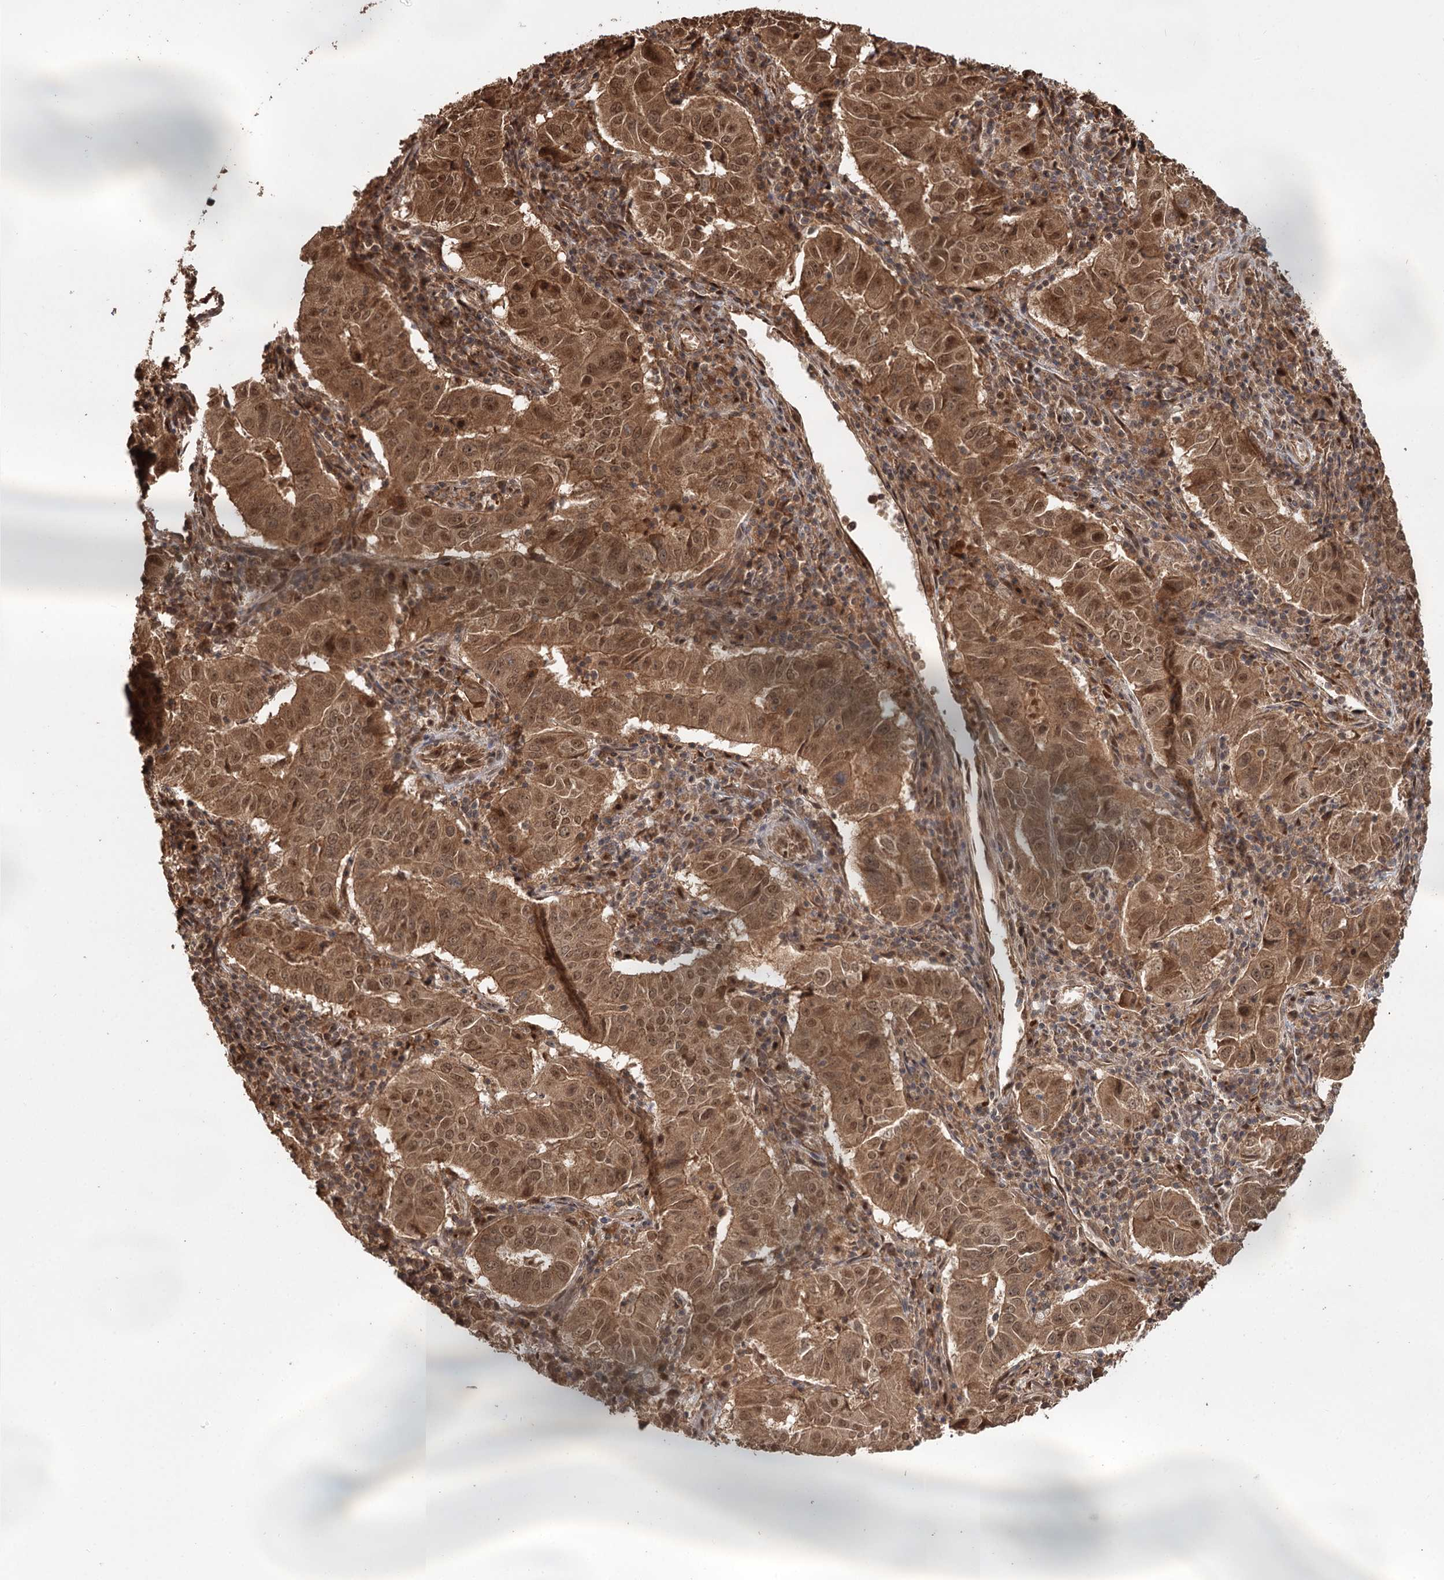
{"staining": {"intensity": "moderate", "quantity": ">75%", "location": "cytoplasmic/membranous,nuclear"}, "tissue": "pancreatic cancer", "cell_type": "Tumor cells", "image_type": "cancer", "snomed": [{"axis": "morphology", "description": "Adenocarcinoma, NOS"}, {"axis": "topography", "description": "Pancreas"}], "caption": "About >75% of tumor cells in pancreatic cancer demonstrate moderate cytoplasmic/membranous and nuclear protein positivity as visualized by brown immunohistochemical staining.", "gene": "N6AMT1", "patient": {"sex": "male", "age": 63}}